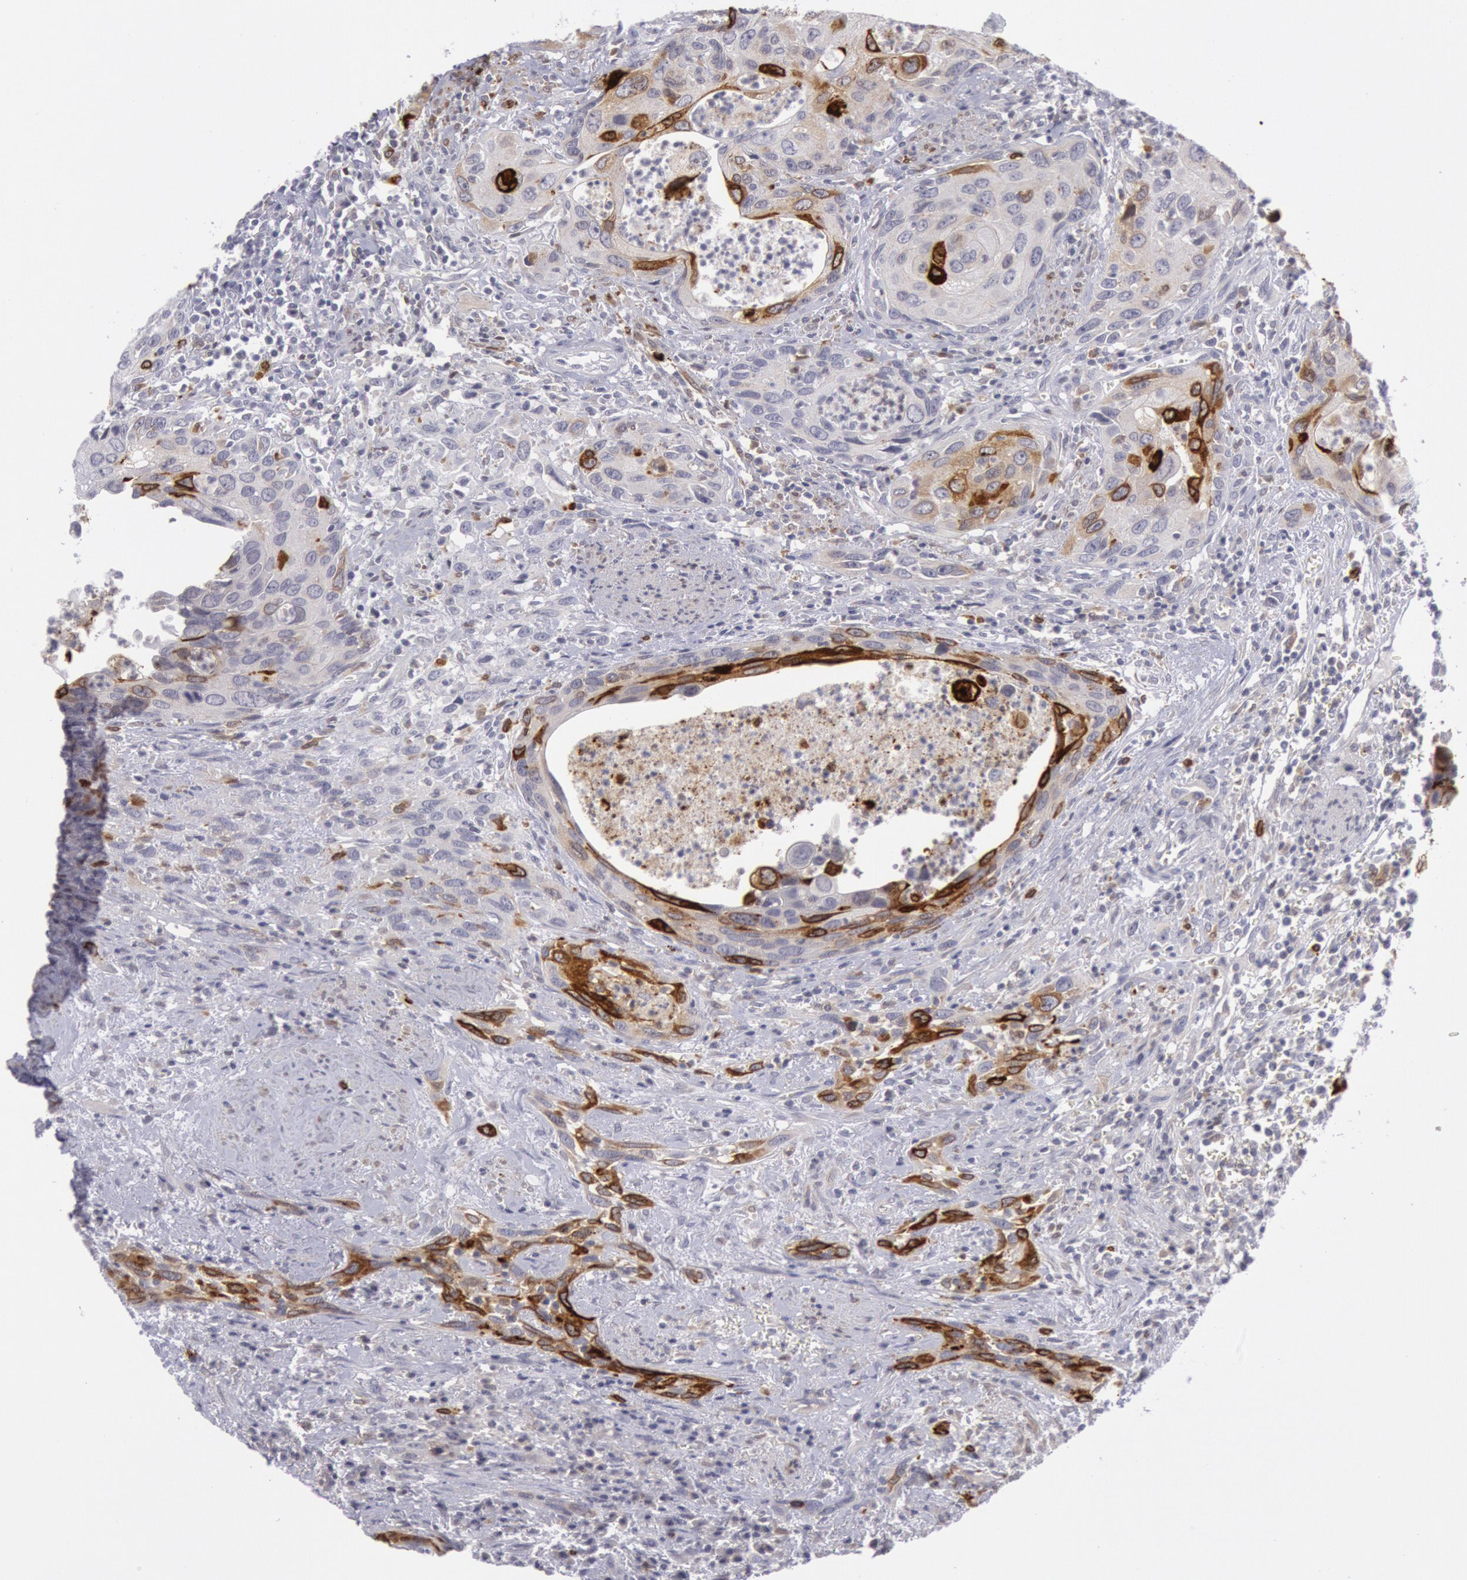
{"staining": {"intensity": "strong", "quantity": "<25%", "location": "cytoplasmic/membranous"}, "tissue": "urothelial cancer", "cell_type": "Tumor cells", "image_type": "cancer", "snomed": [{"axis": "morphology", "description": "Urothelial carcinoma, High grade"}, {"axis": "topography", "description": "Urinary bladder"}], "caption": "High-grade urothelial carcinoma tissue displays strong cytoplasmic/membranous staining in about <25% of tumor cells, visualized by immunohistochemistry.", "gene": "PTGS2", "patient": {"sex": "male", "age": 71}}